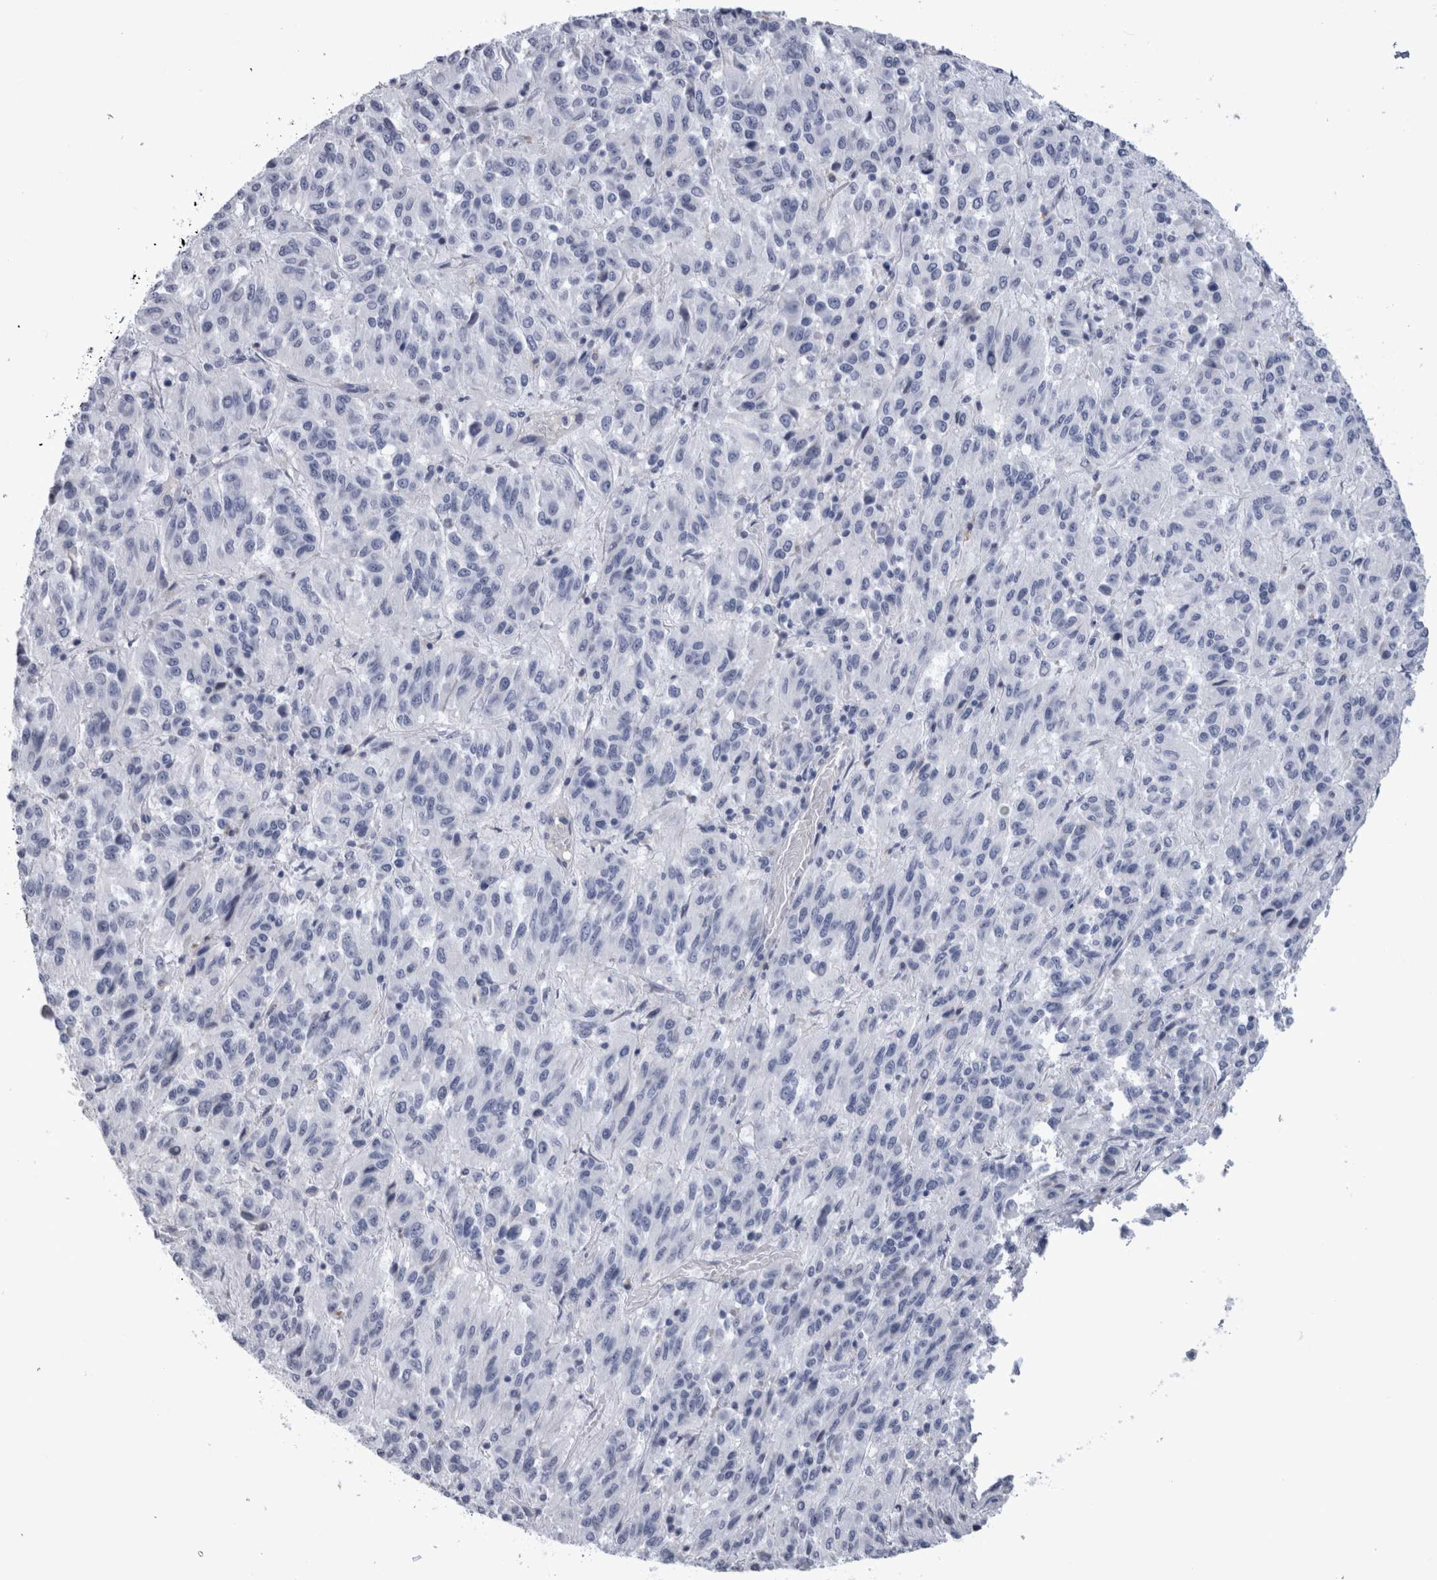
{"staining": {"intensity": "negative", "quantity": "none", "location": "none"}, "tissue": "melanoma", "cell_type": "Tumor cells", "image_type": "cancer", "snomed": [{"axis": "morphology", "description": "Malignant melanoma, Metastatic site"}, {"axis": "topography", "description": "Lung"}], "caption": "Malignant melanoma (metastatic site) was stained to show a protein in brown. There is no significant staining in tumor cells. The staining is performed using DAB brown chromogen with nuclei counter-stained in using hematoxylin.", "gene": "PAX5", "patient": {"sex": "male", "age": 64}}